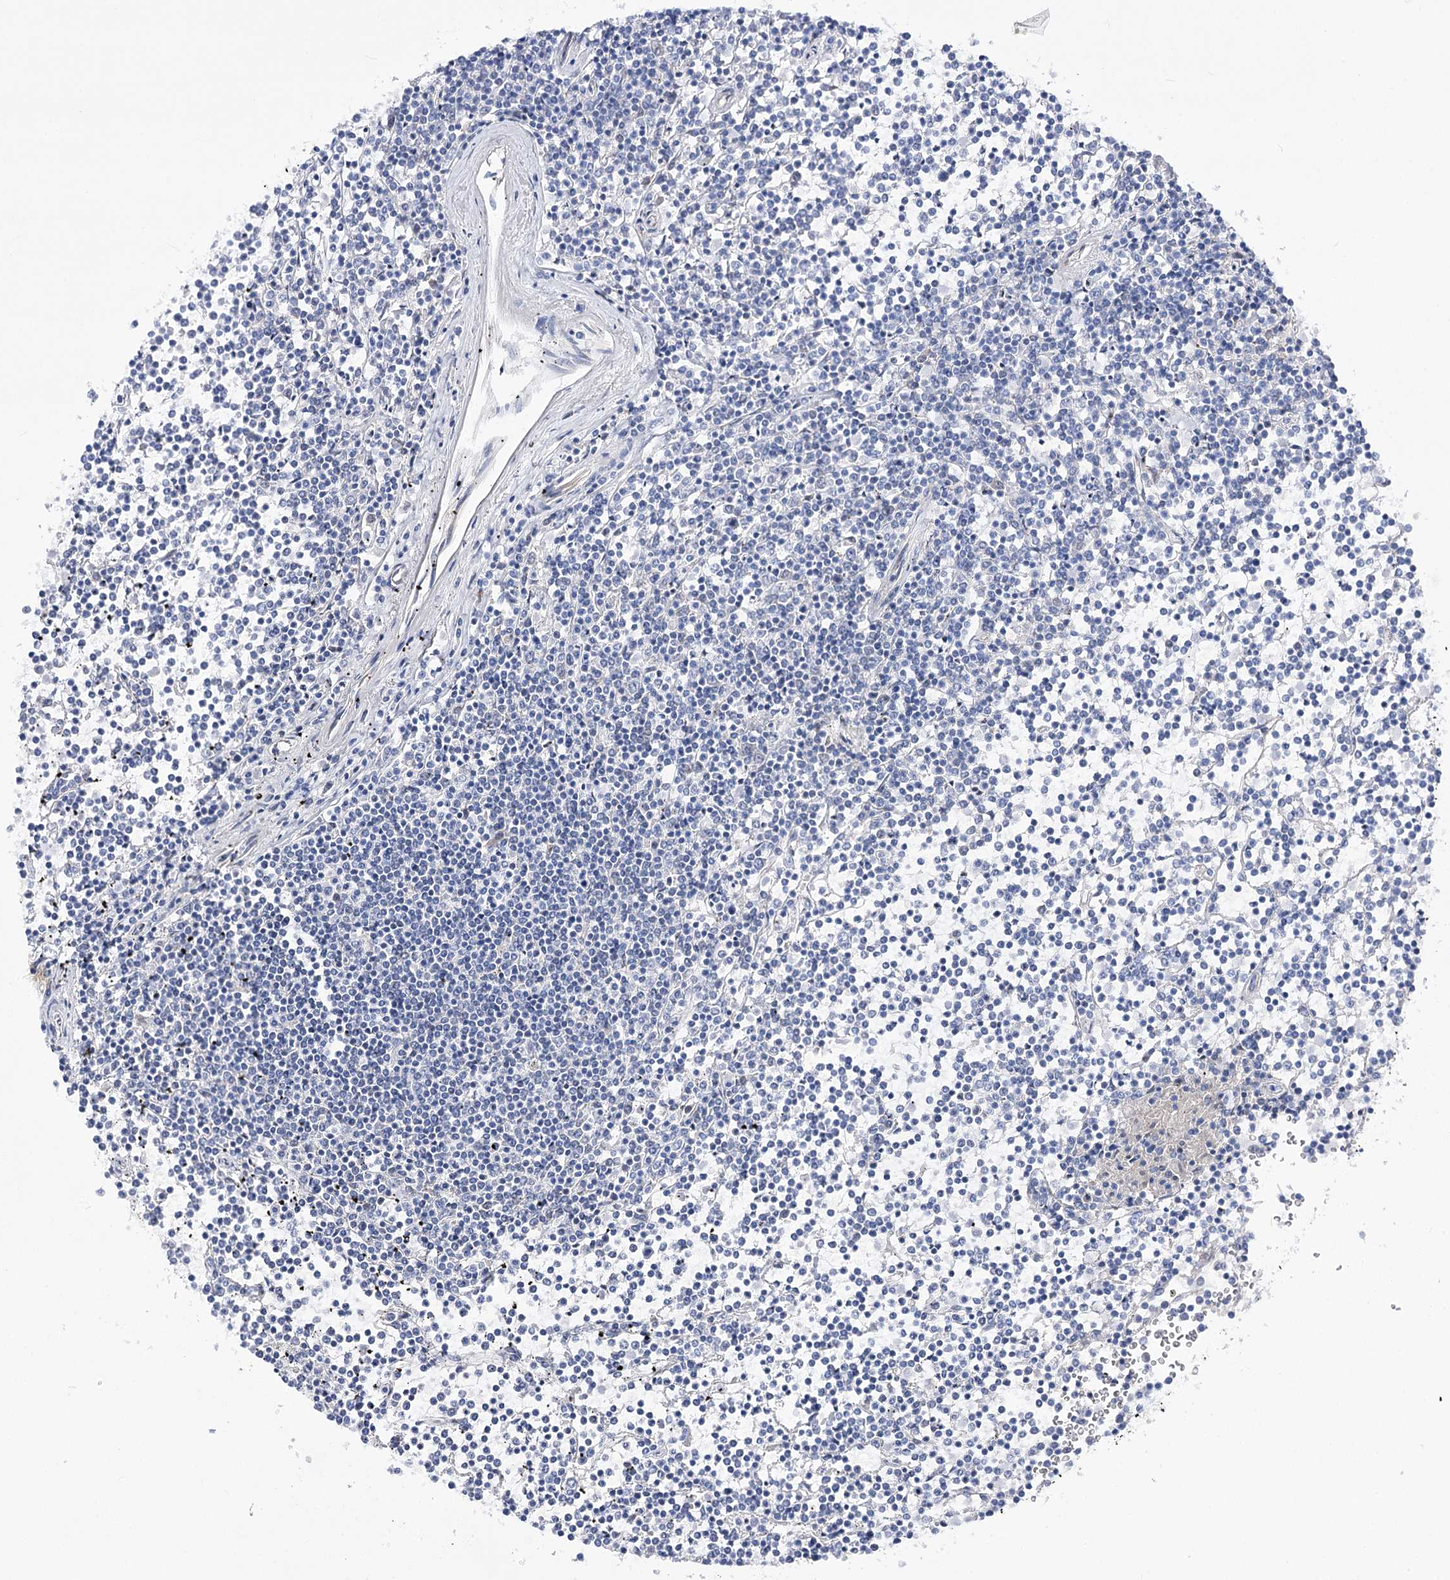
{"staining": {"intensity": "negative", "quantity": "none", "location": "none"}, "tissue": "lymphoma", "cell_type": "Tumor cells", "image_type": "cancer", "snomed": [{"axis": "morphology", "description": "Malignant lymphoma, non-Hodgkin's type, Low grade"}, {"axis": "topography", "description": "Spleen"}], "caption": "Immunohistochemistry histopathology image of lymphoma stained for a protein (brown), which reveals no expression in tumor cells.", "gene": "ATP10B", "patient": {"sex": "female", "age": 19}}